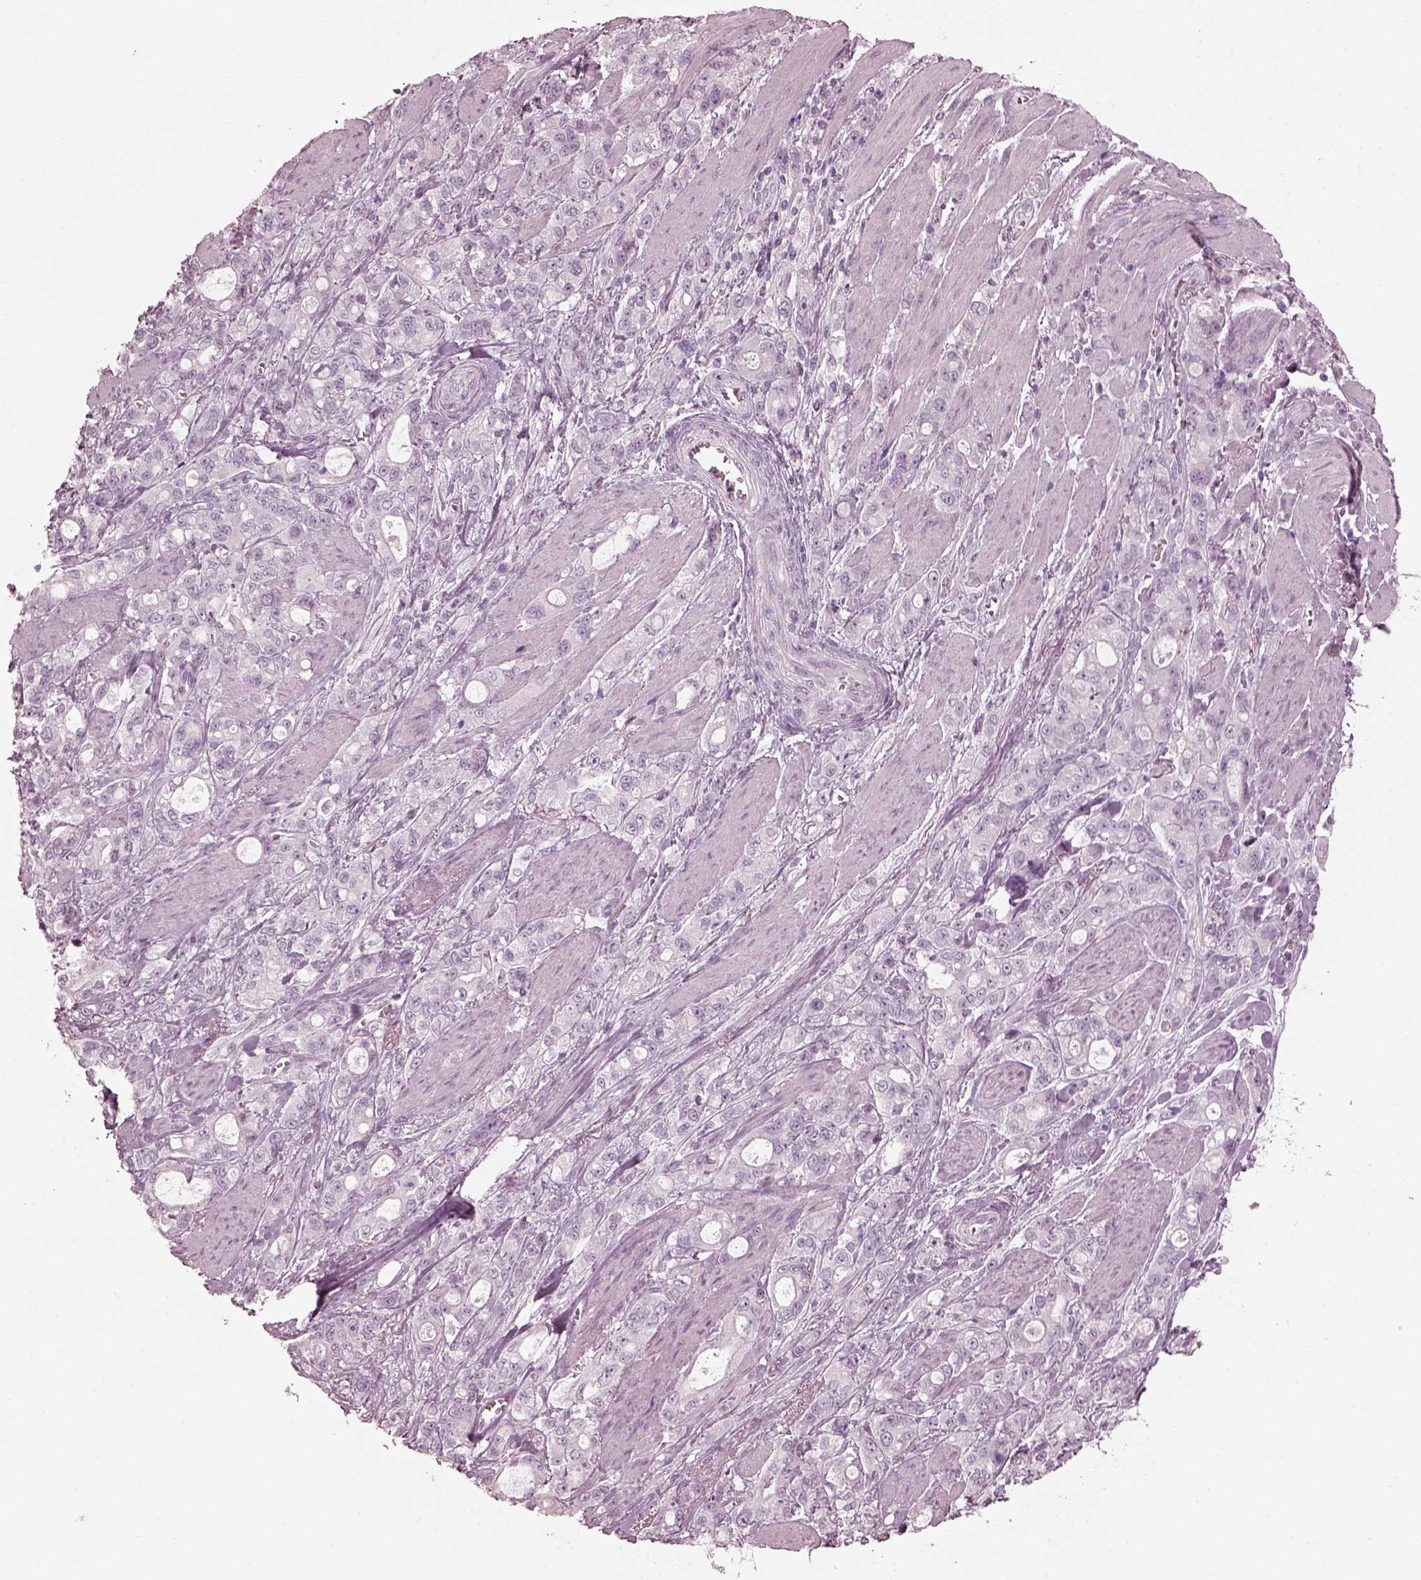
{"staining": {"intensity": "negative", "quantity": "none", "location": "none"}, "tissue": "stomach cancer", "cell_type": "Tumor cells", "image_type": "cancer", "snomed": [{"axis": "morphology", "description": "Adenocarcinoma, NOS"}, {"axis": "topography", "description": "Stomach"}], "caption": "The micrograph demonstrates no significant expression in tumor cells of stomach cancer.", "gene": "SAXO2", "patient": {"sex": "male", "age": 63}}